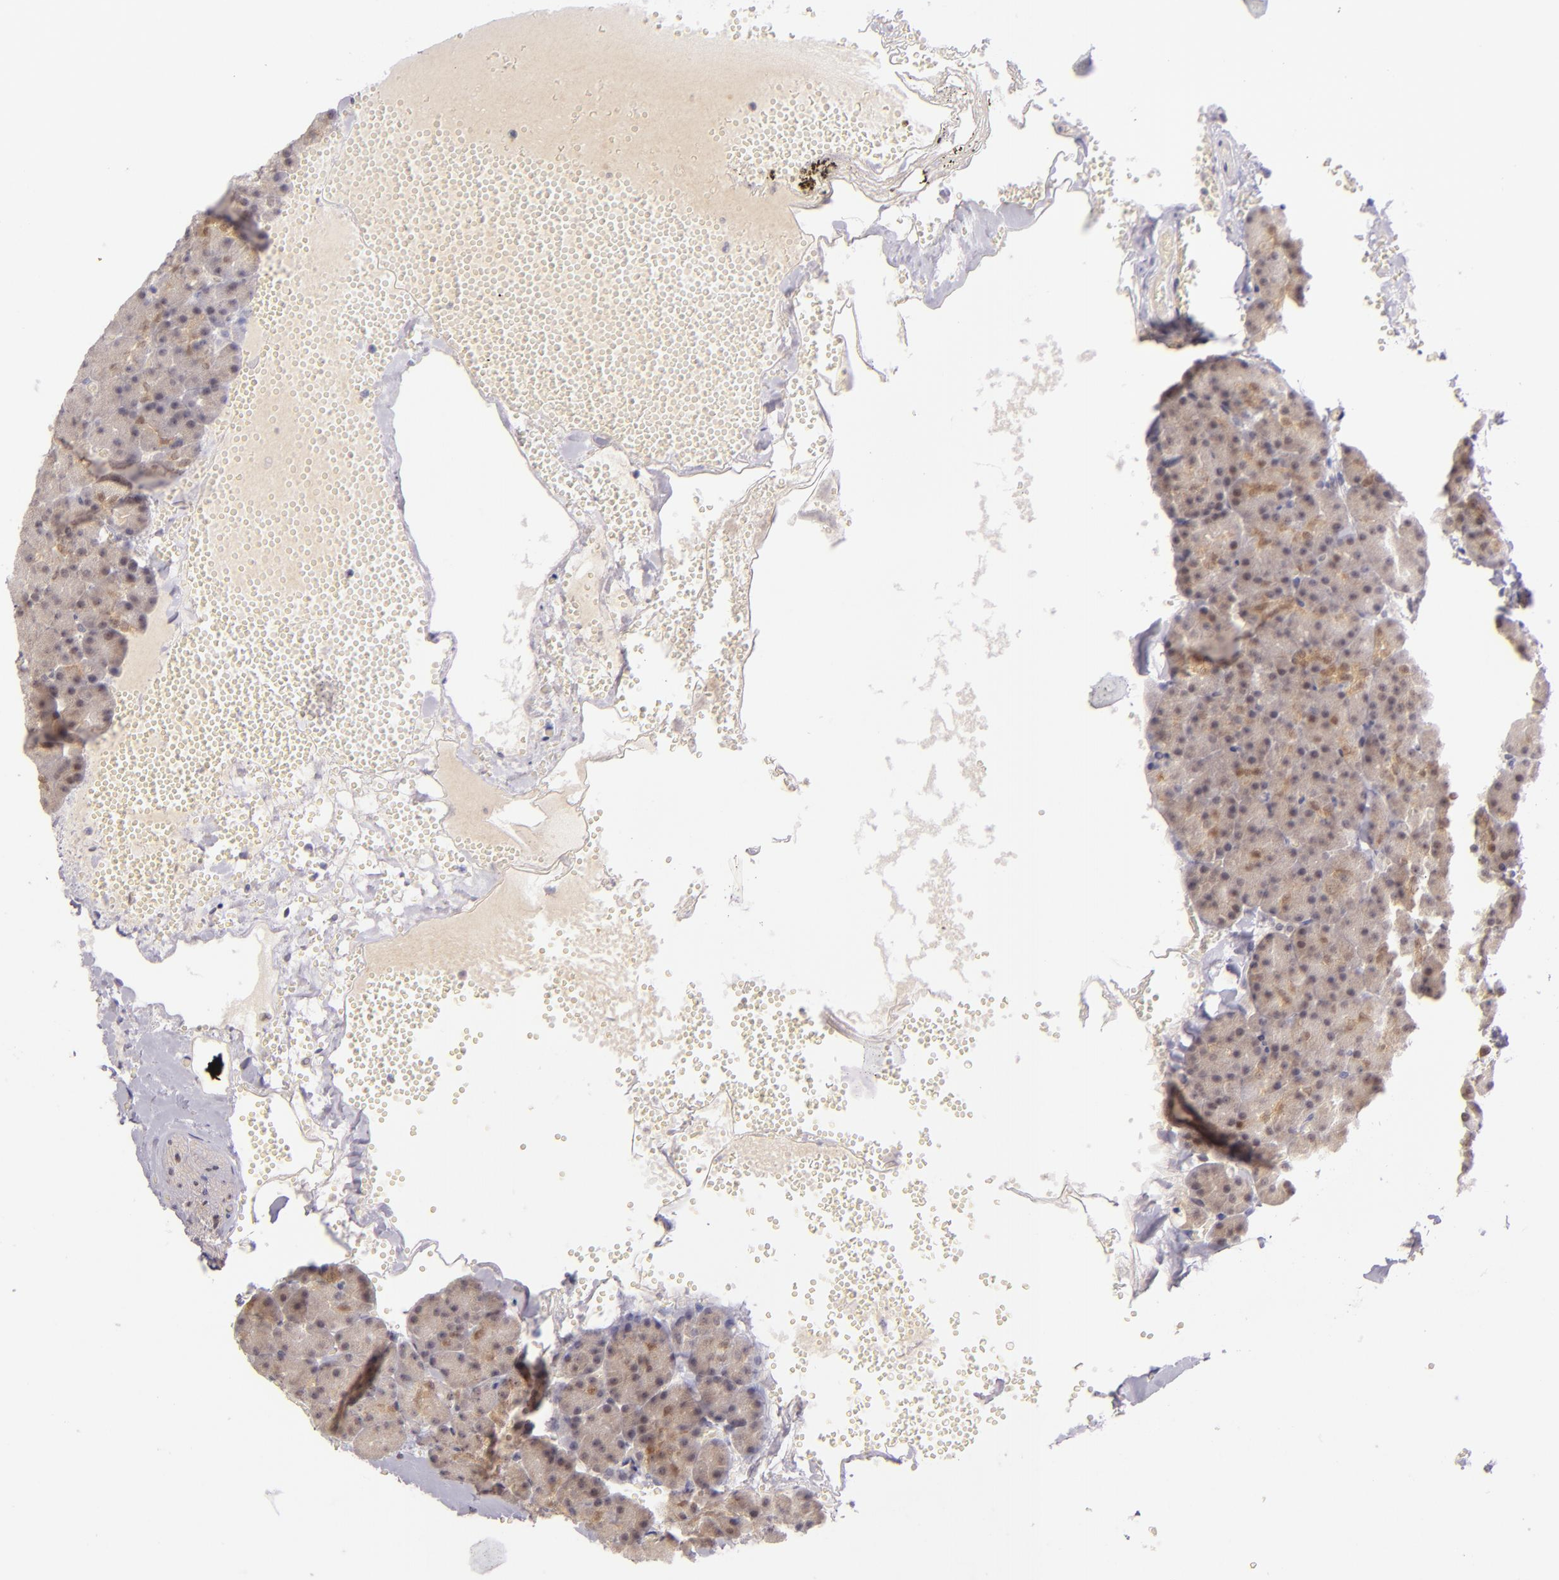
{"staining": {"intensity": "negative", "quantity": "none", "location": "none"}, "tissue": "pancreas", "cell_type": "Exocrine glandular cells", "image_type": "normal", "snomed": [{"axis": "morphology", "description": "Normal tissue, NOS"}, {"axis": "topography", "description": "Pancreas"}], "caption": "Immunohistochemistry (IHC) photomicrograph of benign human pancreas stained for a protein (brown), which demonstrates no positivity in exocrine glandular cells. (DAB immunohistochemistry (IHC) with hematoxylin counter stain).", "gene": "CSE1L", "patient": {"sex": "female", "age": 35}}